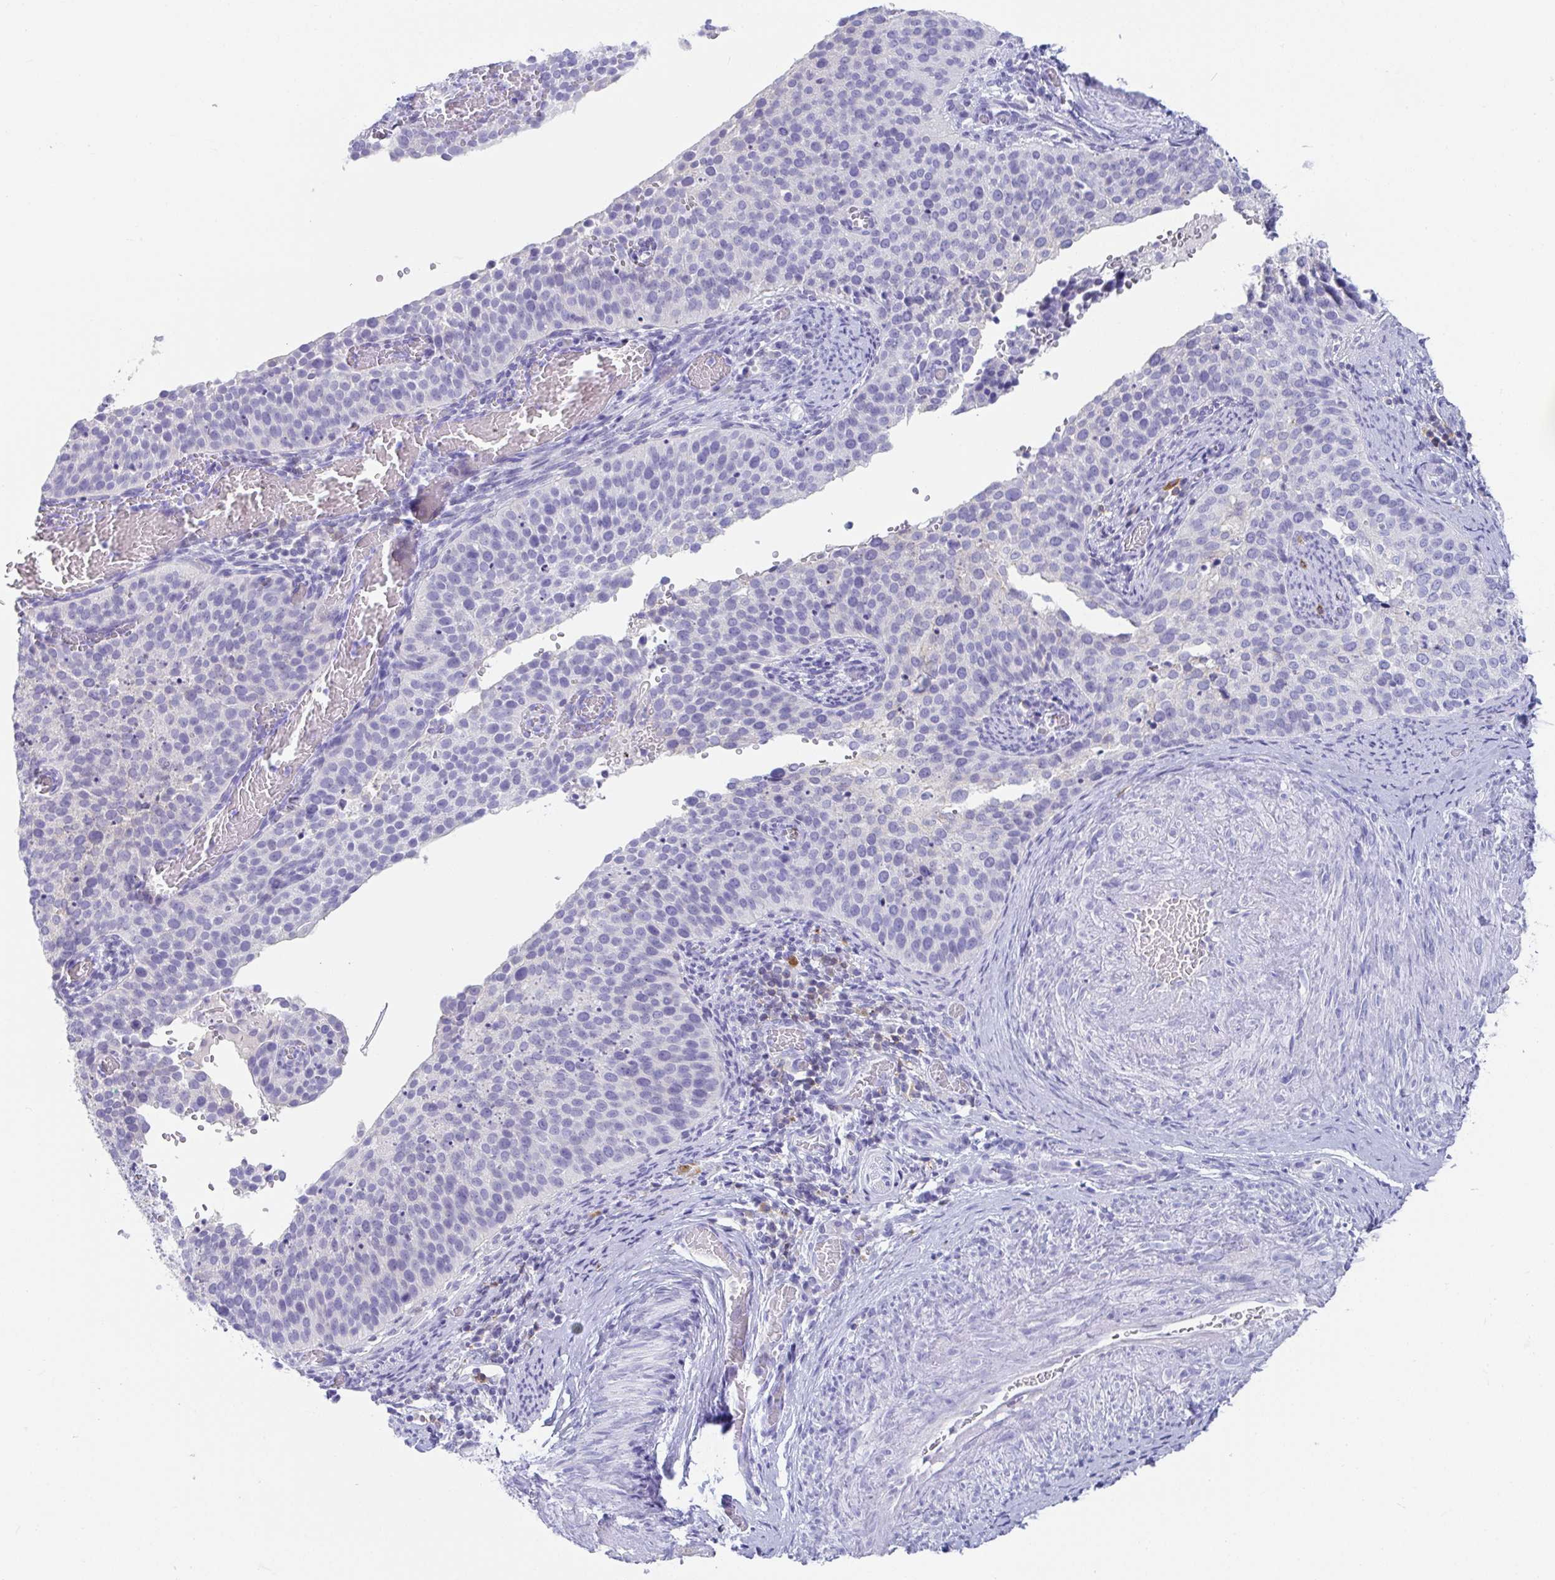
{"staining": {"intensity": "negative", "quantity": "none", "location": "none"}, "tissue": "cervical cancer", "cell_type": "Tumor cells", "image_type": "cancer", "snomed": [{"axis": "morphology", "description": "Squamous cell carcinoma, NOS"}, {"axis": "topography", "description": "Cervix"}], "caption": "A high-resolution photomicrograph shows immunohistochemistry (IHC) staining of cervical cancer, which demonstrates no significant staining in tumor cells.", "gene": "PLA2G1B", "patient": {"sex": "female", "age": 44}}